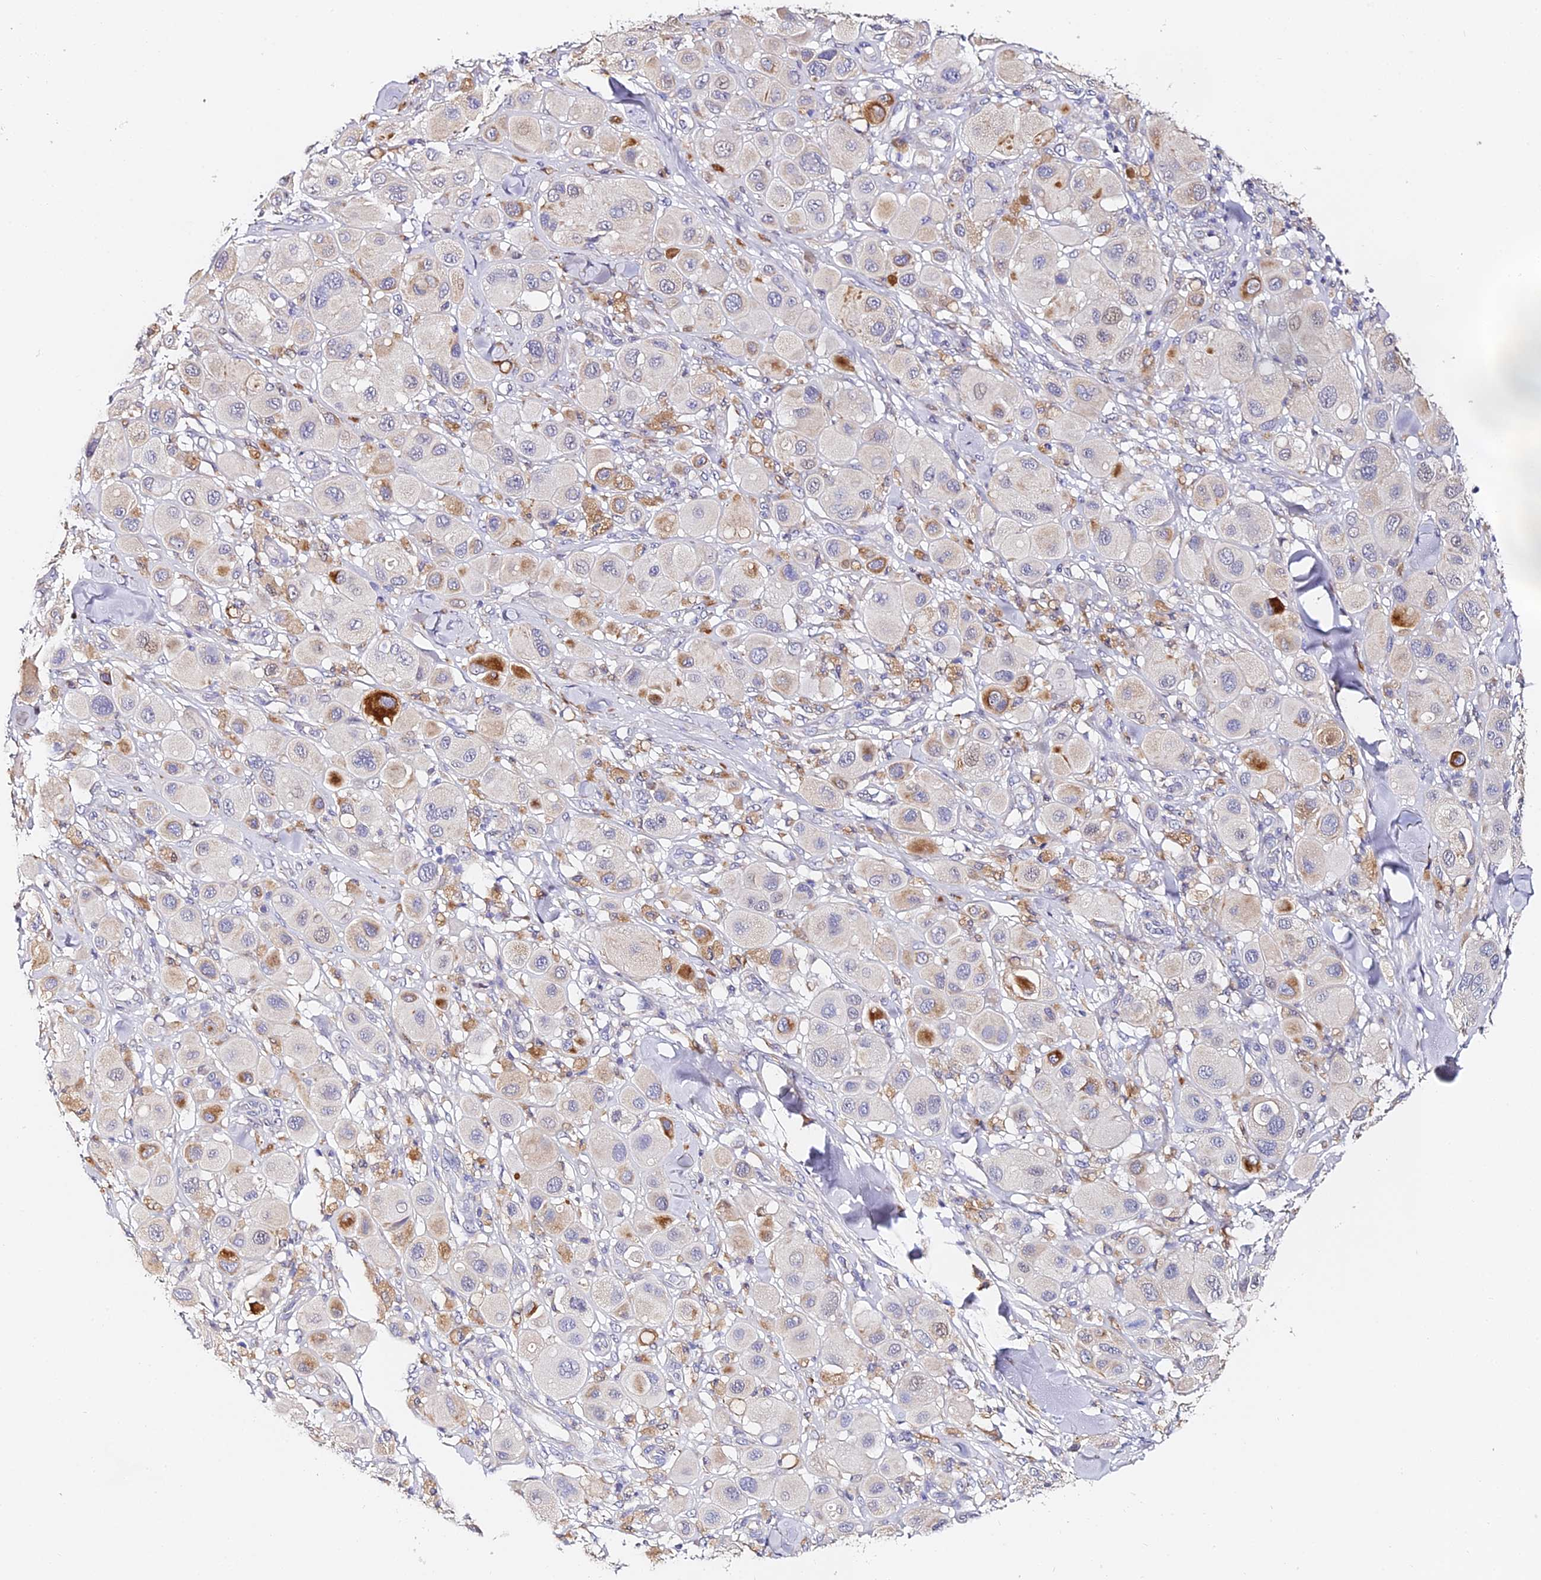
{"staining": {"intensity": "negative", "quantity": "none", "location": "none"}, "tissue": "melanoma", "cell_type": "Tumor cells", "image_type": "cancer", "snomed": [{"axis": "morphology", "description": "Malignant melanoma, Metastatic site"}, {"axis": "topography", "description": "Skin"}], "caption": "The micrograph reveals no significant expression in tumor cells of melanoma.", "gene": "SERP1", "patient": {"sex": "male", "age": 41}}